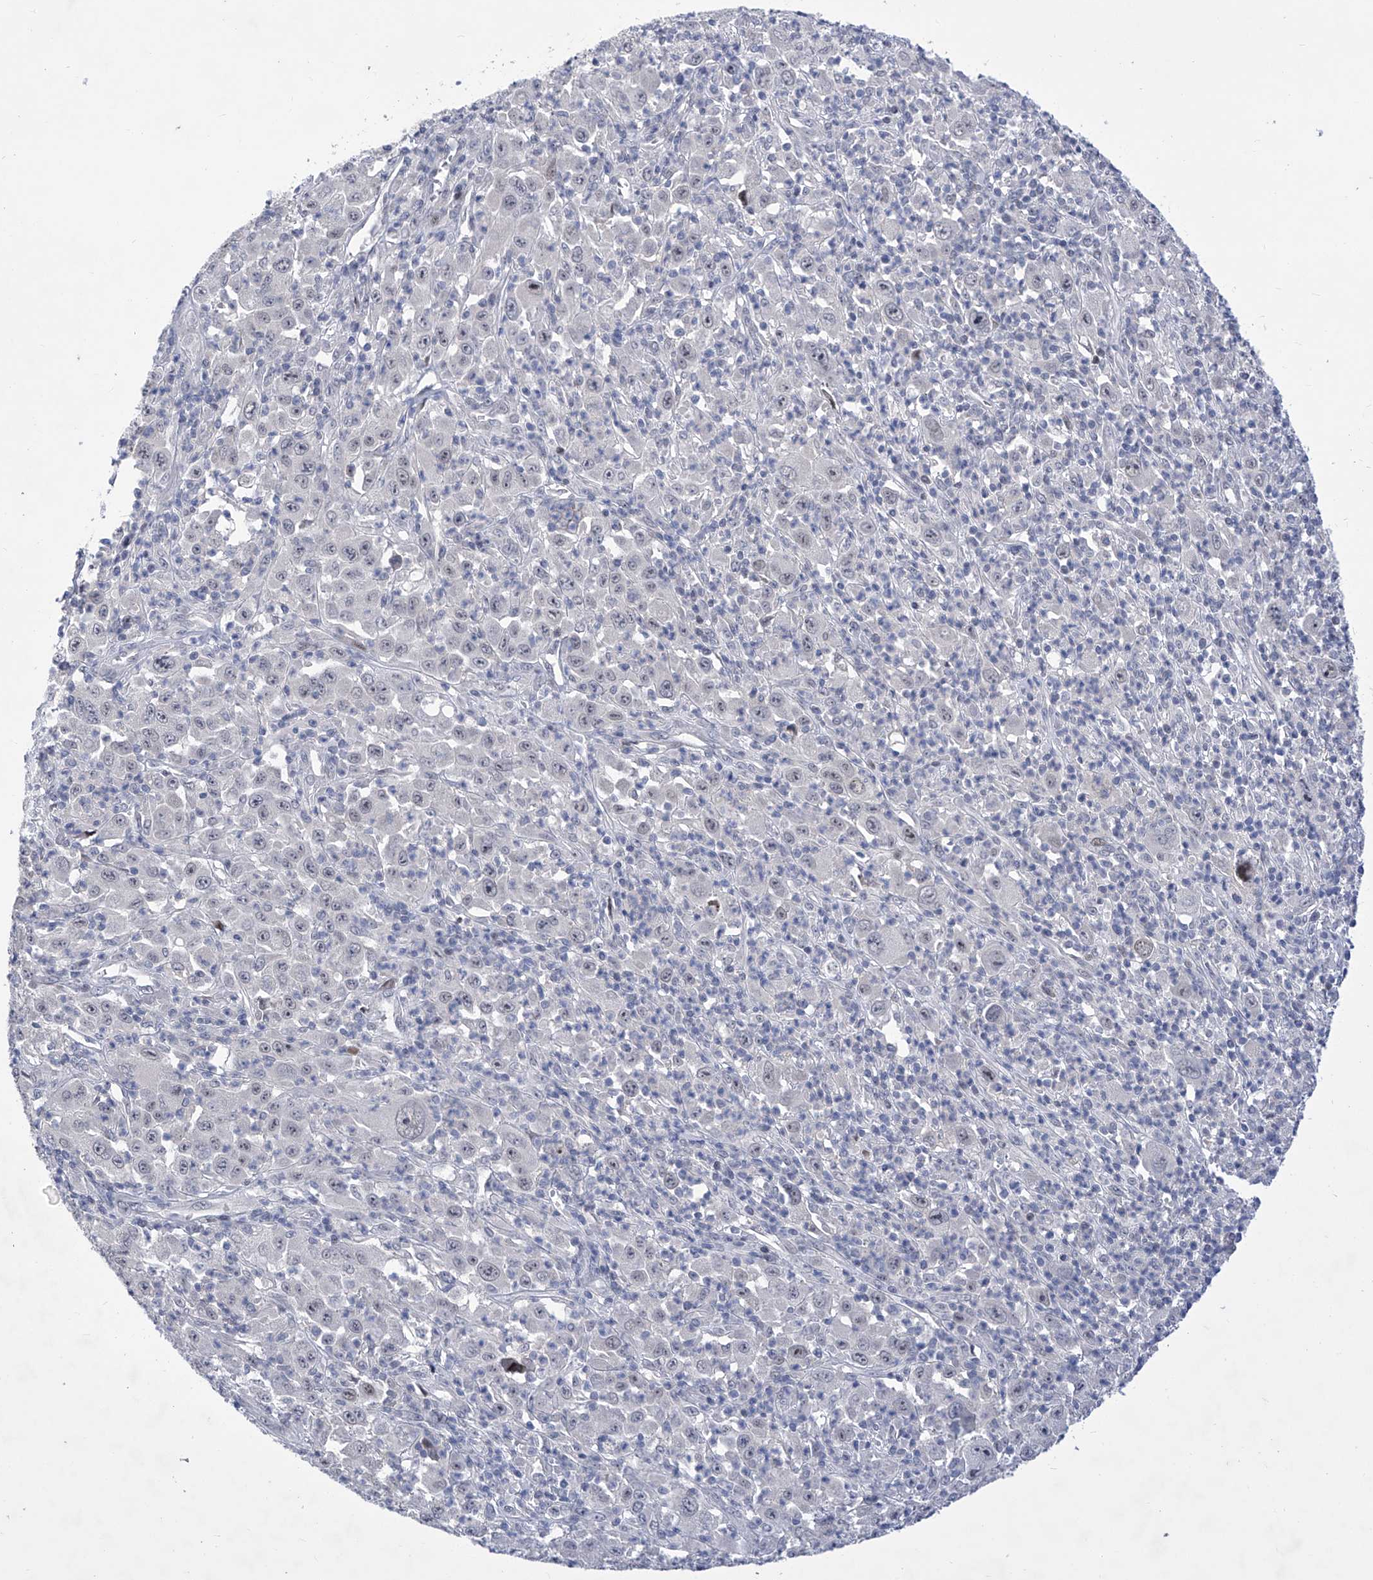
{"staining": {"intensity": "negative", "quantity": "none", "location": "none"}, "tissue": "melanoma", "cell_type": "Tumor cells", "image_type": "cancer", "snomed": [{"axis": "morphology", "description": "Malignant melanoma, Metastatic site"}, {"axis": "topography", "description": "Skin"}], "caption": "IHC photomicrograph of neoplastic tissue: melanoma stained with DAB (3,3'-diaminobenzidine) shows no significant protein staining in tumor cells.", "gene": "NUFIP1", "patient": {"sex": "female", "age": 56}}